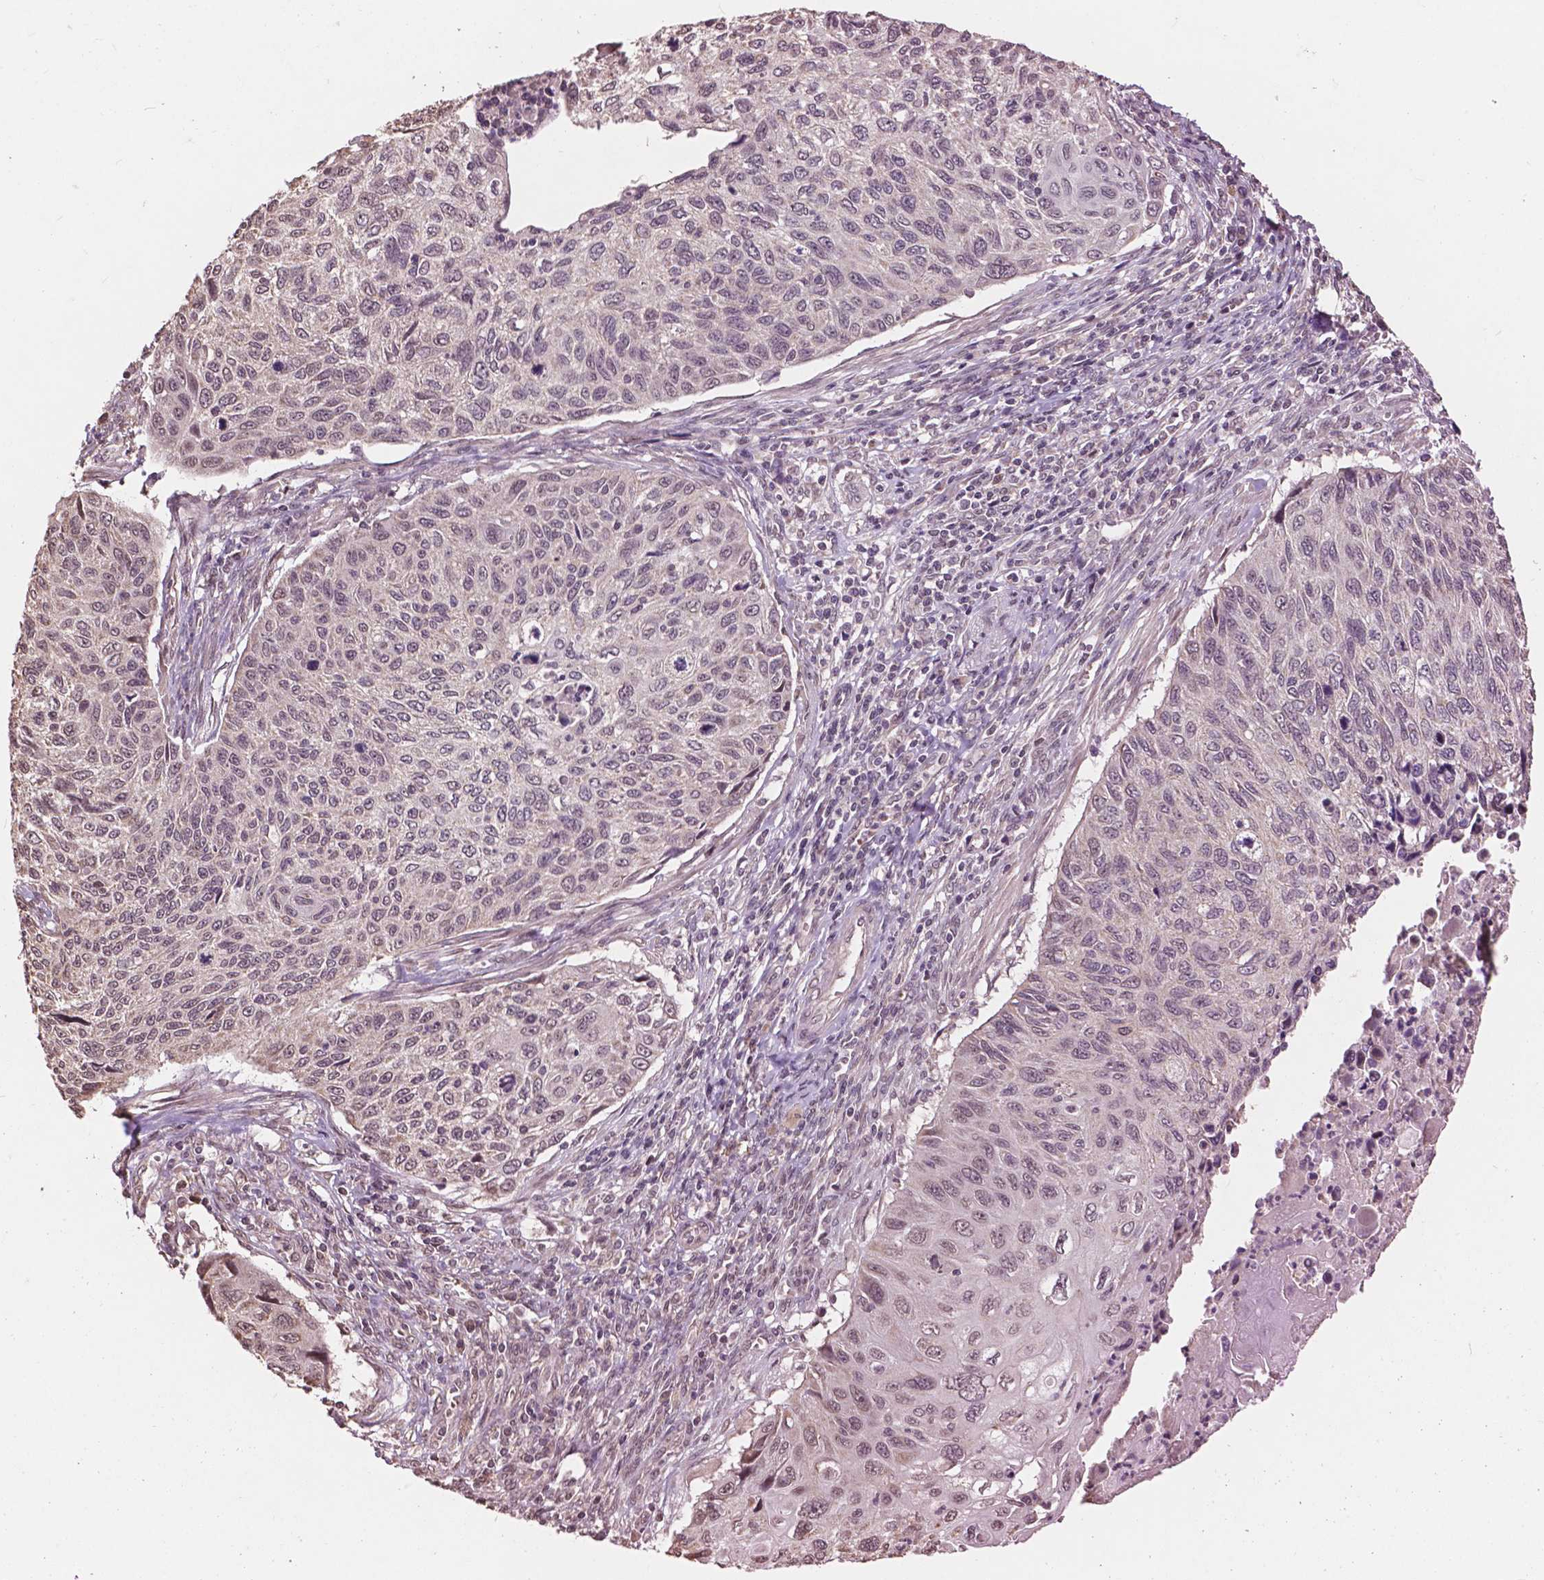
{"staining": {"intensity": "negative", "quantity": "none", "location": "none"}, "tissue": "cervical cancer", "cell_type": "Tumor cells", "image_type": "cancer", "snomed": [{"axis": "morphology", "description": "Squamous cell carcinoma, NOS"}, {"axis": "topography", "description": "Cervix"}], "caption": "The immunohistochemistry (IHC) image has no significant staining in tumor cells of cervical squamous cell carcinoma tissue.", "gene": "GLRA2", "patient": {"sex": "female", "age": 70}}